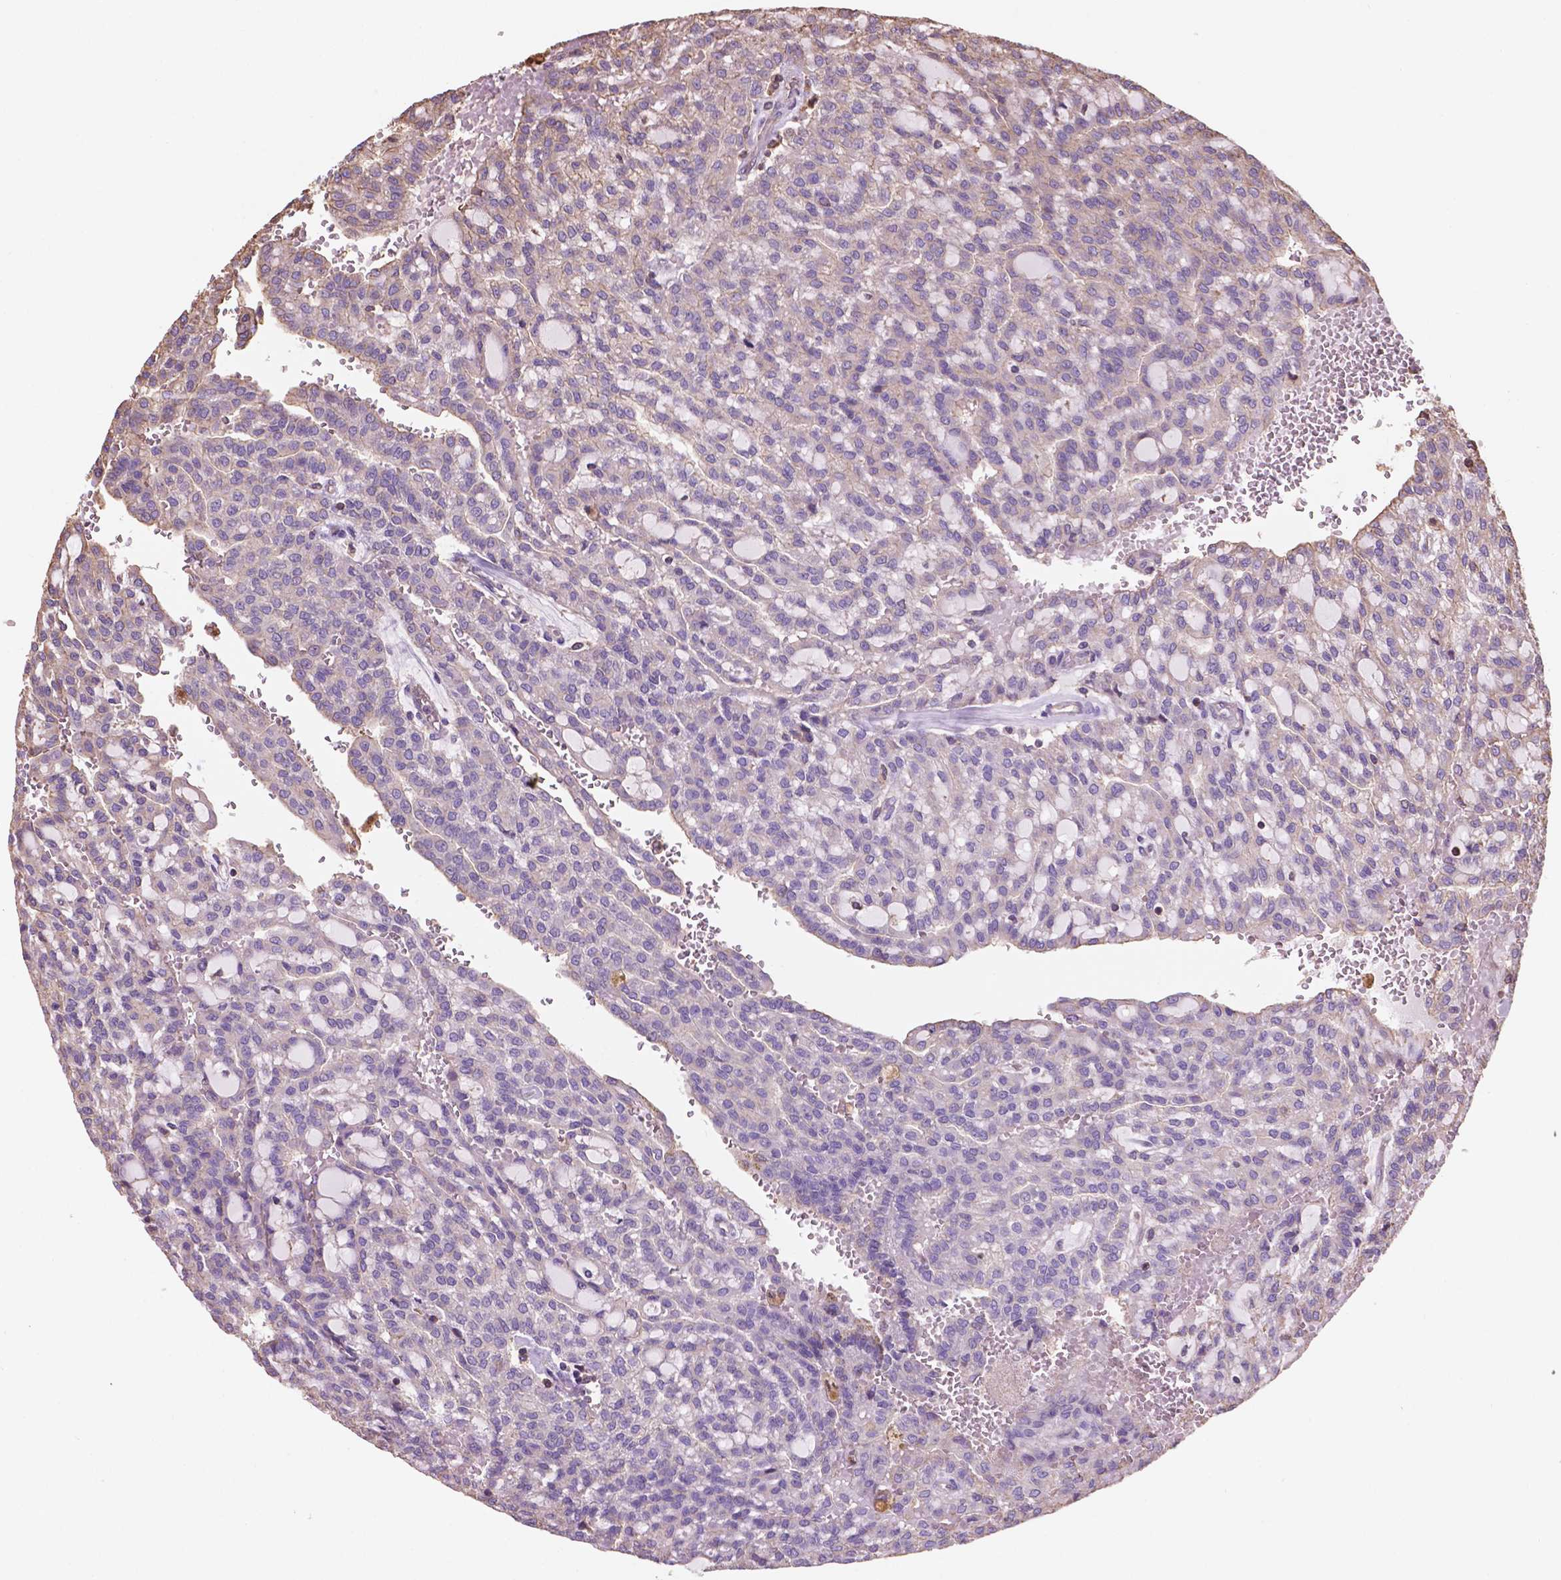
{"staining": {"intensity": "negative", "quantity": "none", "location": "none"}, "tissue": "renal cancer", "cell_type": "Tumor cells", "image_type": "cancer", "snomed": [{"axis": "morphology", "description": "Adenocarcinoma, NOS"}, {"axis": "topography", "description": "Kidney"}], "caption": "There is no significant staining in tumor cells of adenocarcinoma (renal). (DAB (3,3'-diaminobenzidine) IHC, high magnification).", "gene": "NIPA2", "patient": {"sex": "male", "age": 63}}